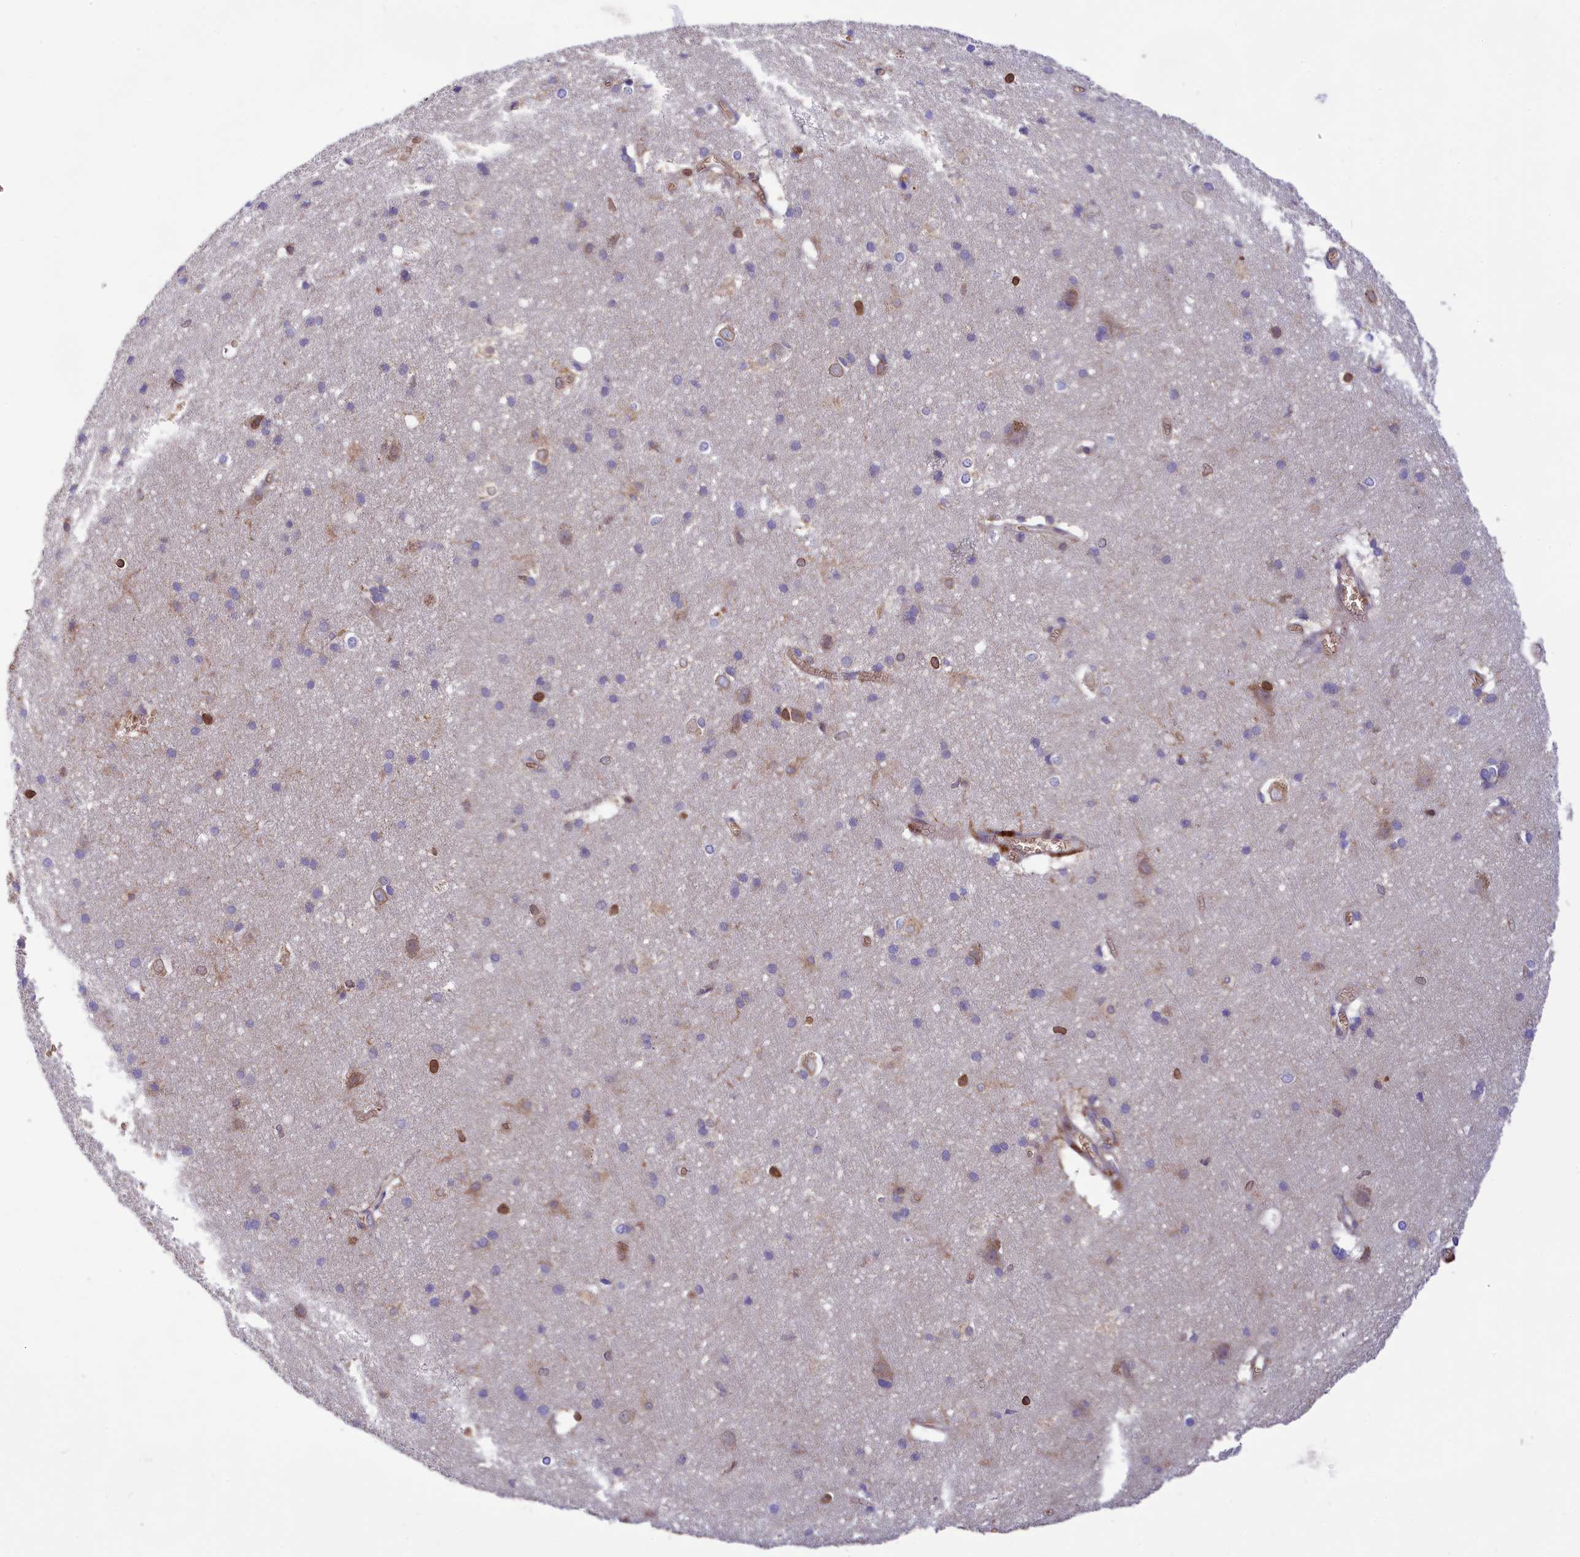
{"staining": {"intensity": "weak", "quantity": ">75%", "location": "cytoplasmic/membranous"}, "tissue": "cerebral cortex", "cell_type": "Endothelial cells", "image_type": "normal", "snomed": [{"axis": "morphology", "description": "Normal tissue, NOS"}, {"axis": "topography", "description": "Cerebral cortex"}], "caption": "Brown immunohistochemical staining in benign human cerebral cortex shows weak cytoplasmic/membranous expression in approximately >75% of endothelial cells.", "gene": "PKHD1L1", "patient": {"sex": "male", "age": 54}}